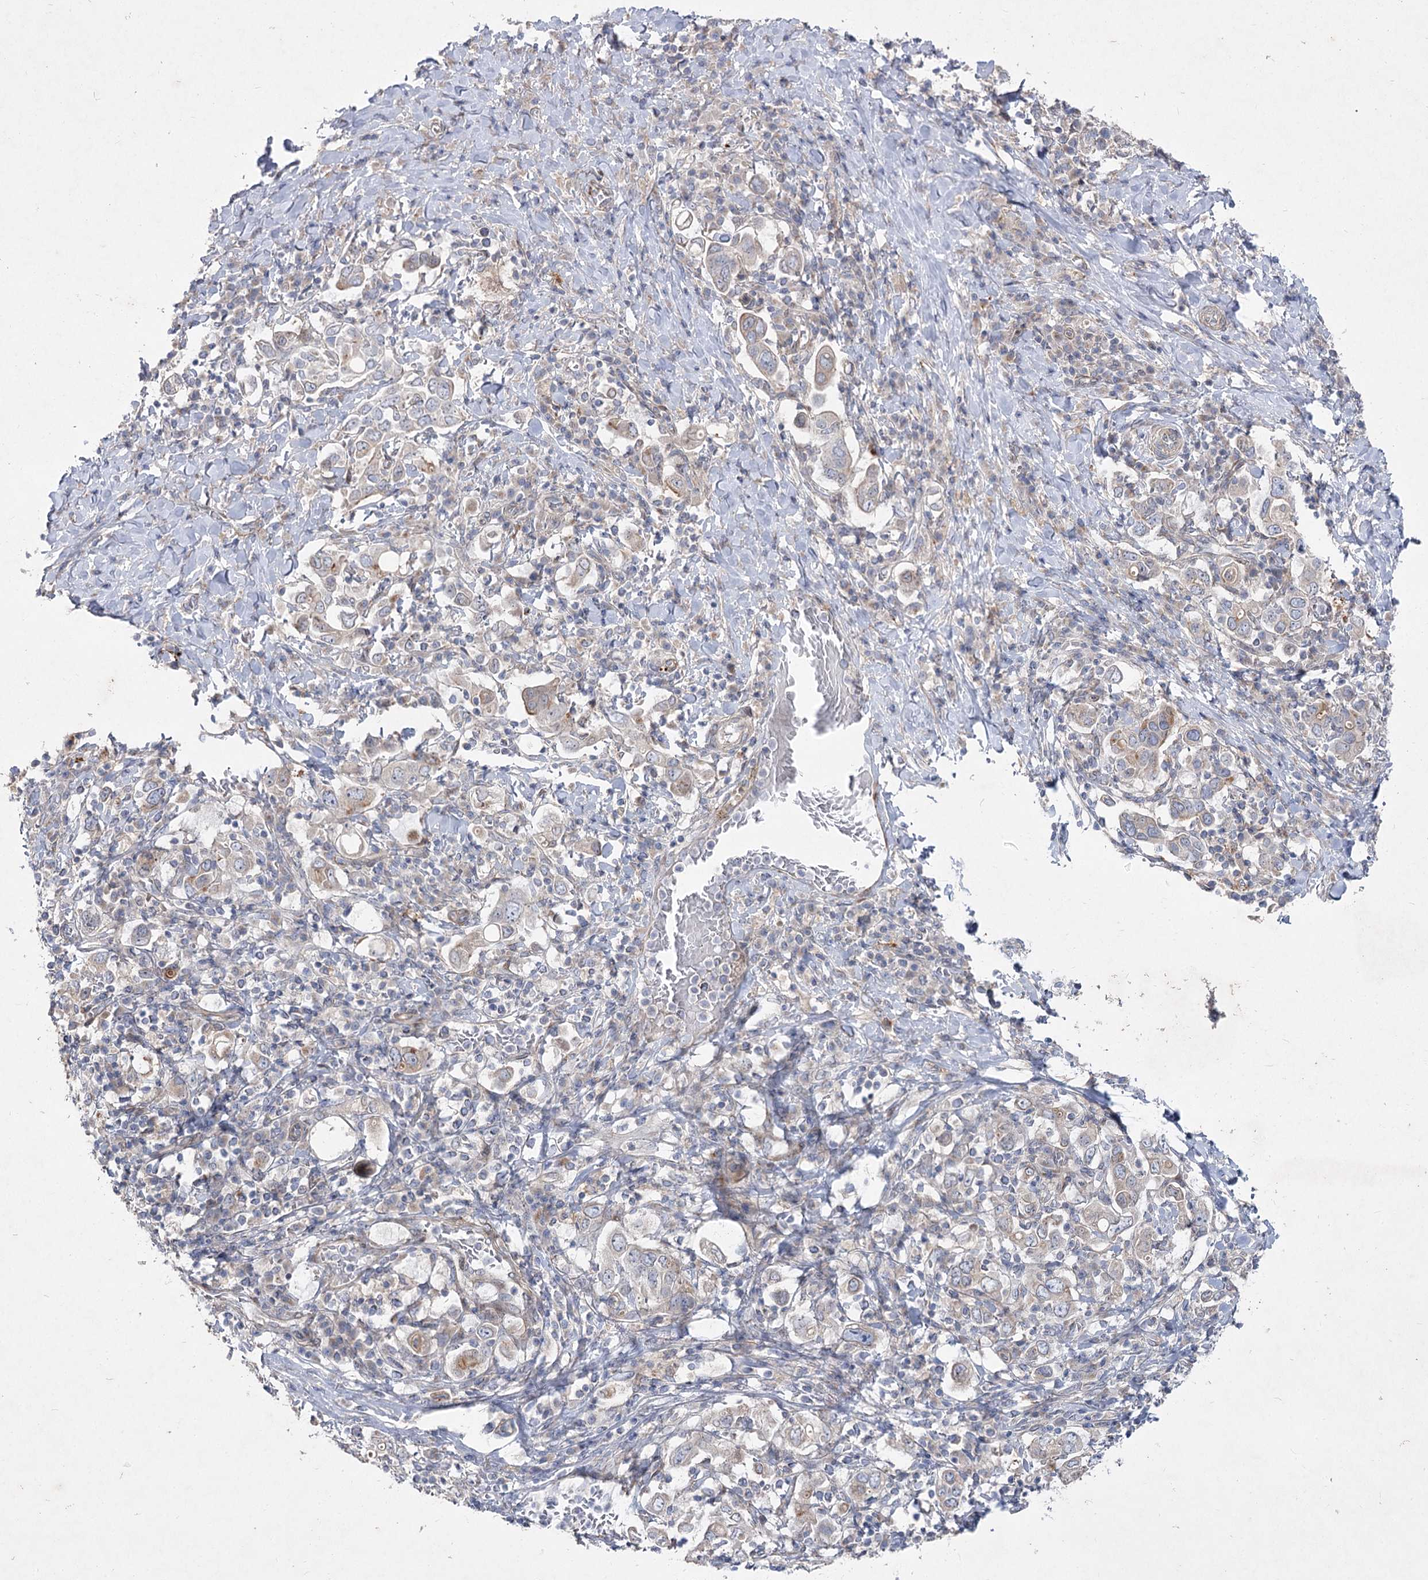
{"staining": {"intensity": "weak", "quantity": "<25%", "location": "cytoplasmic/membranous"}, "tissue": "stomach cancer", "cell_type": "Tumor cells", "image_type": "cancer", "snomed": [{"axis": "morphology", "description": "Adenocarcinoma, NOS"}, {"axis": "topography", "description": "Stomach, upper"}], "caption": "Immunohistochemical staining of adenocarcinoma (stomach) shows no significant expression in tumor cells.", "gene": "SH3BP5L", "patient": {"sex": "male", "age": 62}}